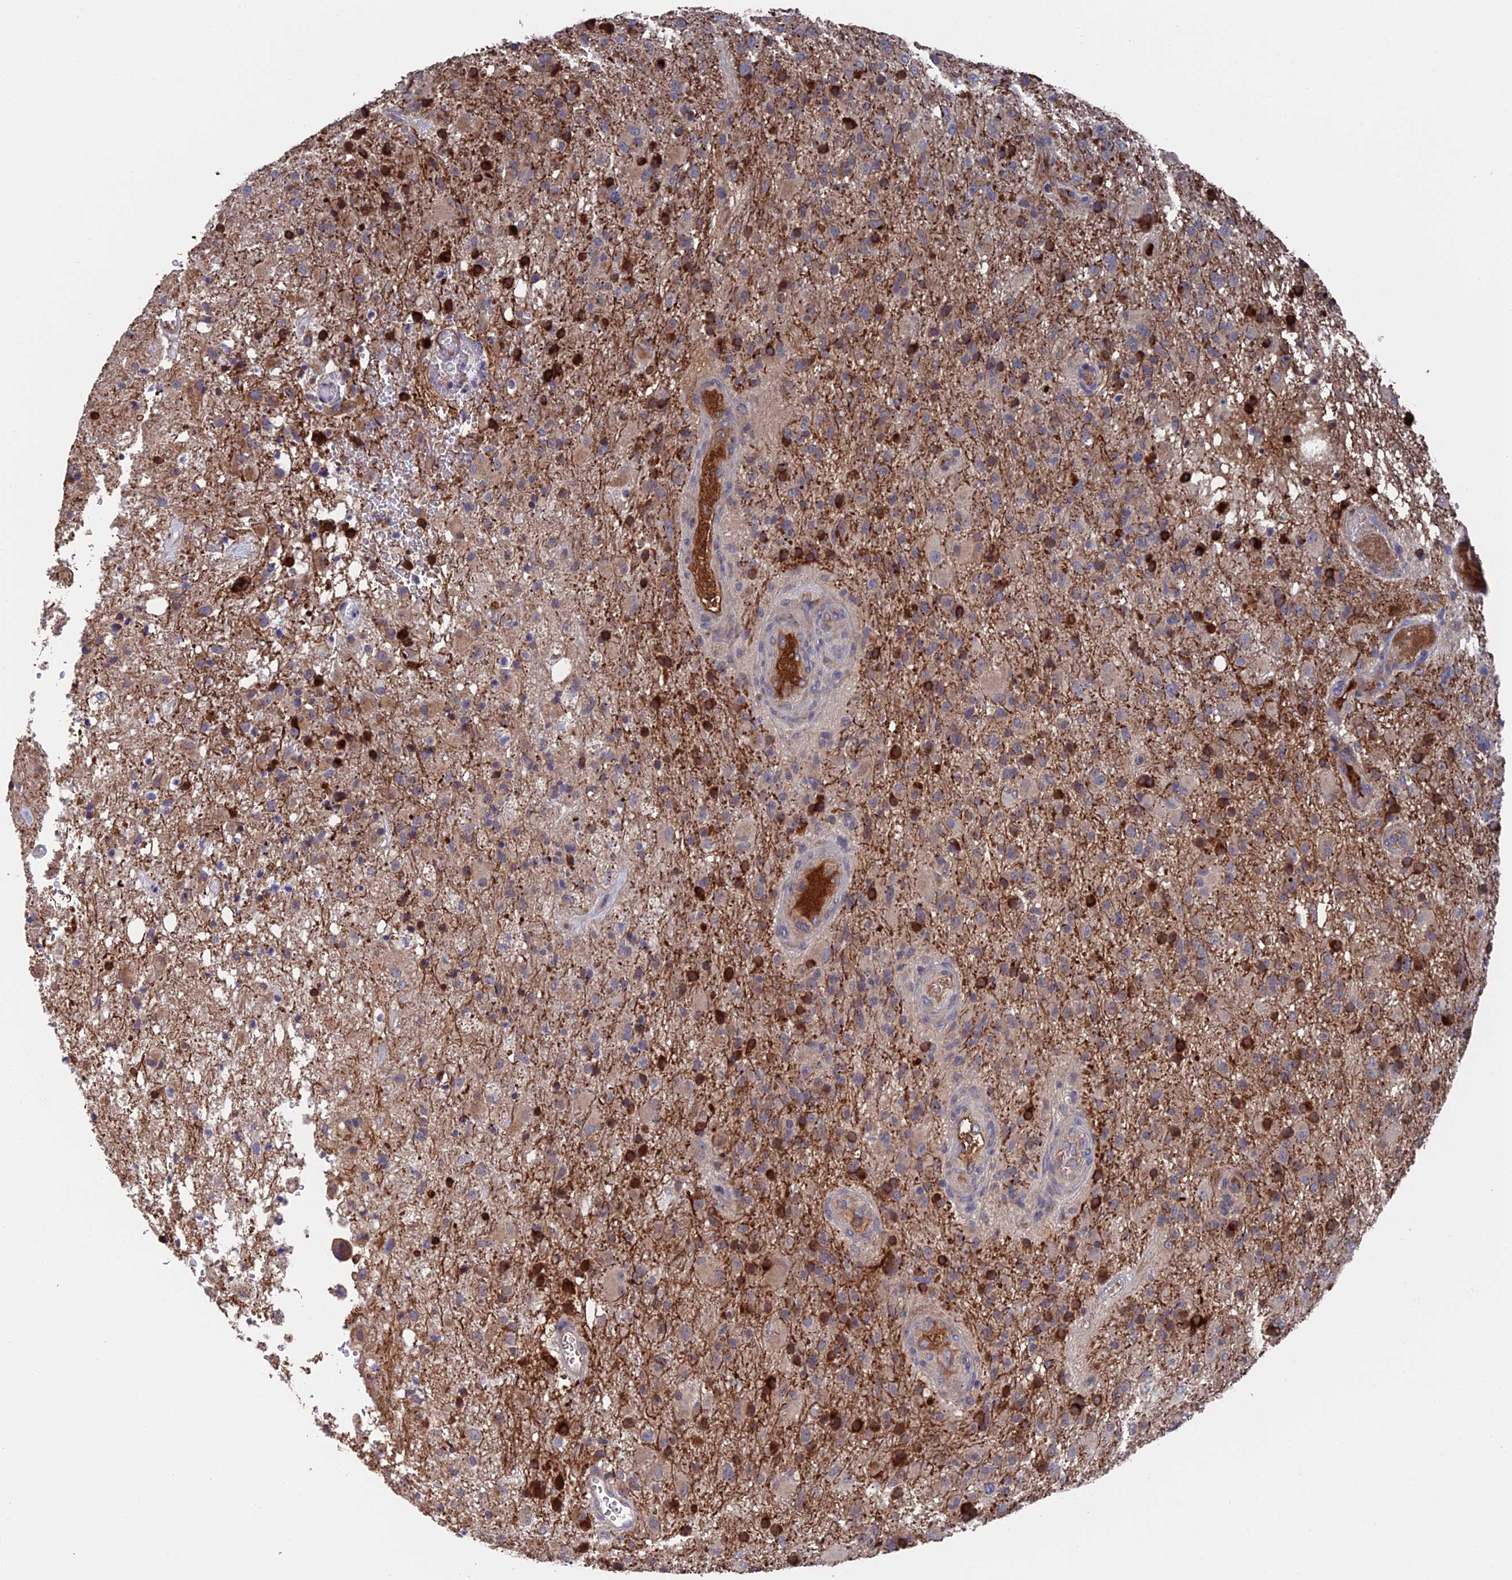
{"staining": {"intensity": "strong", "quantity": "<25%", "location": "cytoplasmic/membranous"}, "tissue": "glioma", "cell_type": "Tumor cells", "image_type": "cancer", "snomed": [{"axis": "morphology", "description": "Glioma, malignant, High grade"}, {"axis": "topography", "description": "Brain"}], "caption": "DAB (3,3'-diaminobenzidine) immunohistochemical staining of glioma exhibits strong cytoplasmic/membranous protein staining in about <25% of tumor cells. (IHC, brightfield microscopy, high magnification).", "gene": "HPF1", "patient": {"sex": "female", "age": 74}}